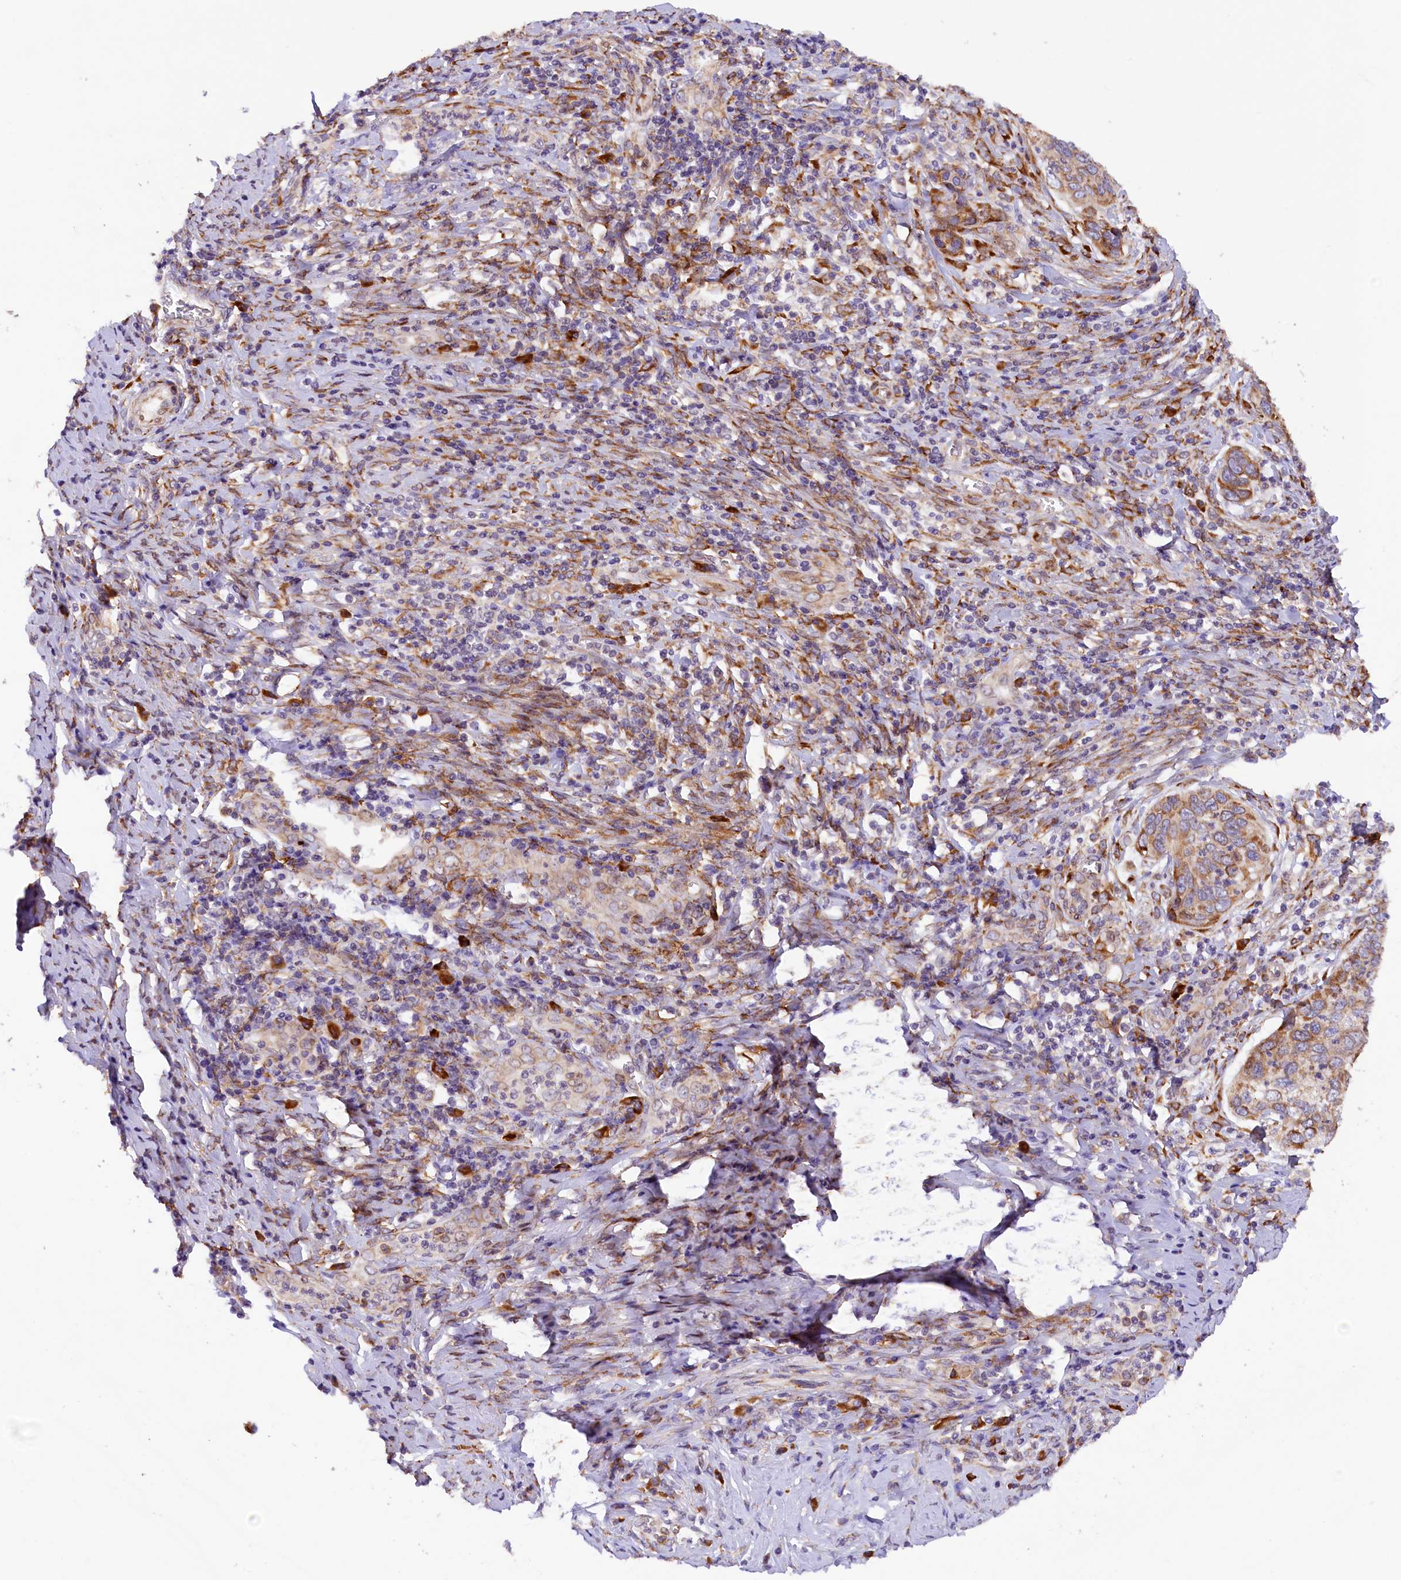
{"staining": {"intensity": "moderate", "quantity": ">75%", "location": "cytoplasmic/membranous"}, "tissue": "cervical cancer", "cell_type": "Tumor cells", "image_type": "cancer", "snomed": [{"axis": "morphology", "description": "Squamous cell carcinoma, NOS"}, {"axis": "topography", "description": "Cervix"}], "caption": "Immunohistochemistry (IHC) of human cervical cancer demonstrates medium levels of moderate cytoplasmic/membranous positivity in about >75% of tumor cells.", "gene": "SSC5D", "patient": {"sex": "female", "age": 53}}